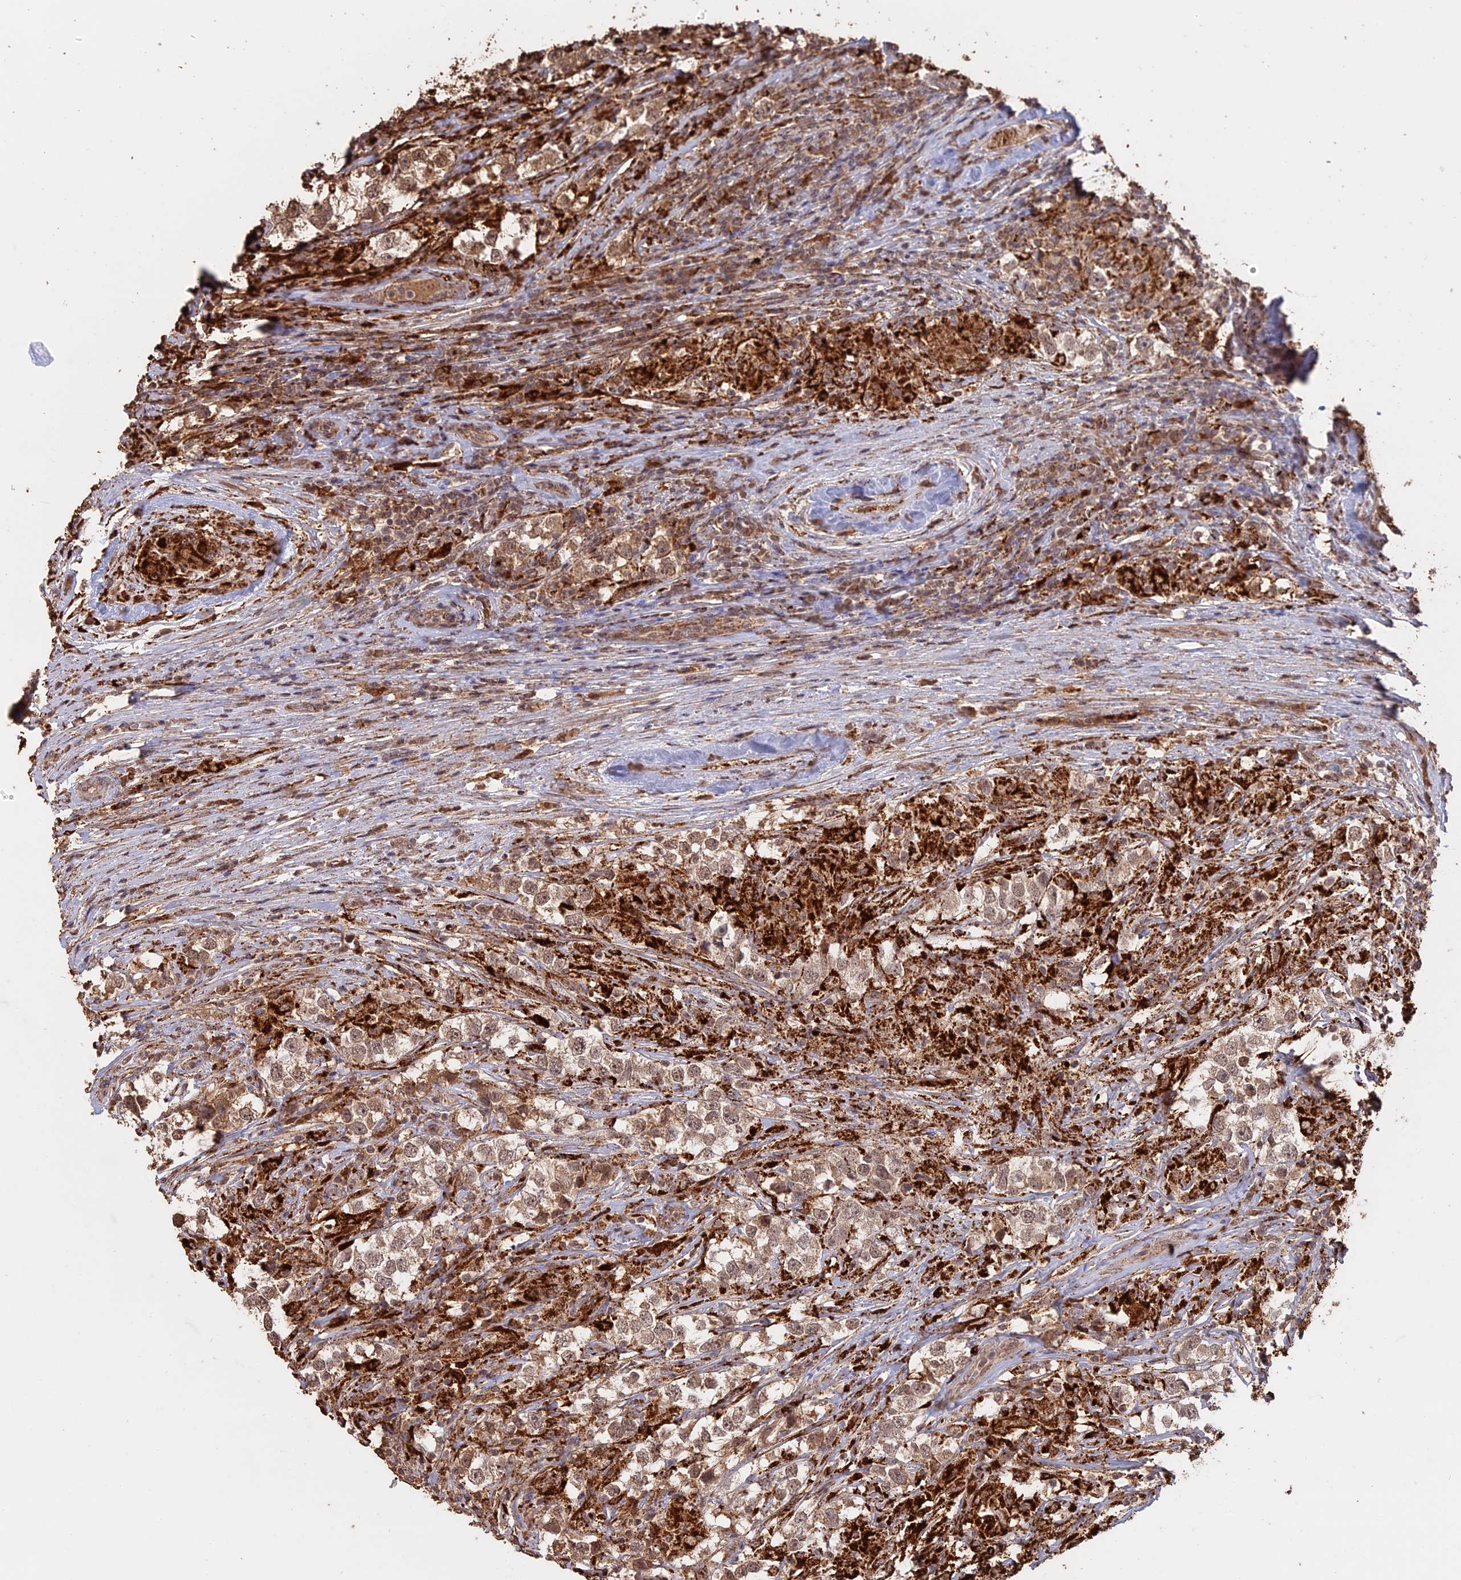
{"staining": {"intensity": "moderate", "quantity": ">75%", "location": "cytoplasmic/membranous,nuclear"}, "tissue": "testis cancer", "cell_type": "Tumor cells", "image_type": "cancer", "snomed": [{"axis": "morphology", "description": "Seminoma, NOS"}, {"axis": "topography", "description": "Testis"}], "caption": "A brown stain shows moderate cytoplasmic/membranous and nuclear expression of a protein in testis seminoma tumor cells.", "gene": "FAM210B", "patient": {"sex": "male", "age": 46}}